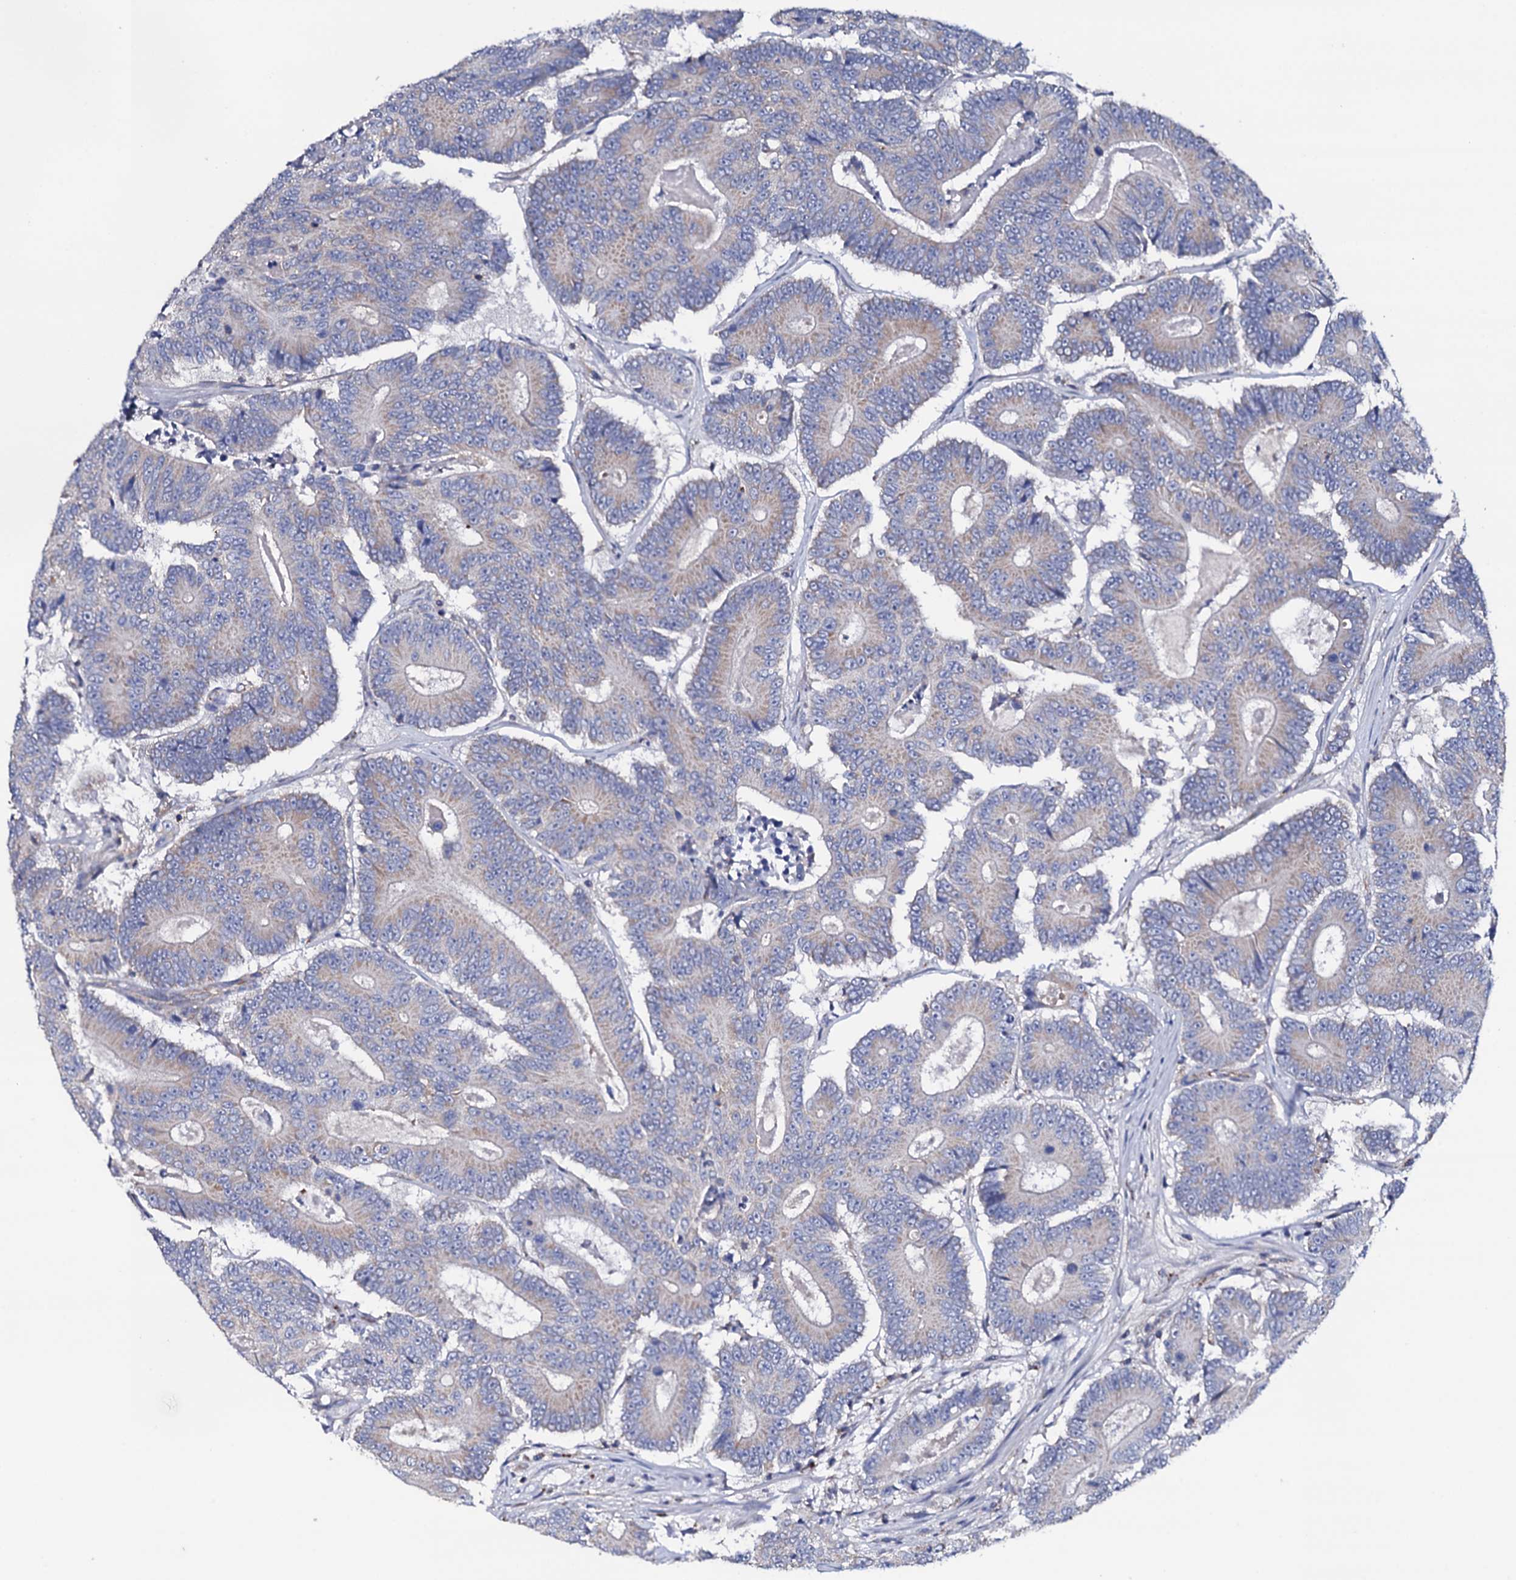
{"staining": {"intensity": "weak", "quantity": "<25%", "location": "cytoplasmic/membranous"}, "tissue": "colorectal cancer", "cell_type": "Tumor cells", "image_type": "cancer", "snomed": [{"axis": "morphology", "description": "Adenocarcinoma, NOS"}, {"axis": "topography", "description": "Colon"}], "caption": "Immunohistochemistry (IHC) histopathology image of neoplastic tissue: human colorectal adenocarcinoma stained with DAB (3,3'-diaminobenzidine) displays no significant protein staining in tumor cells.", "gene": "TCAF2", "patient": {"sex": "male", "age": 83}}